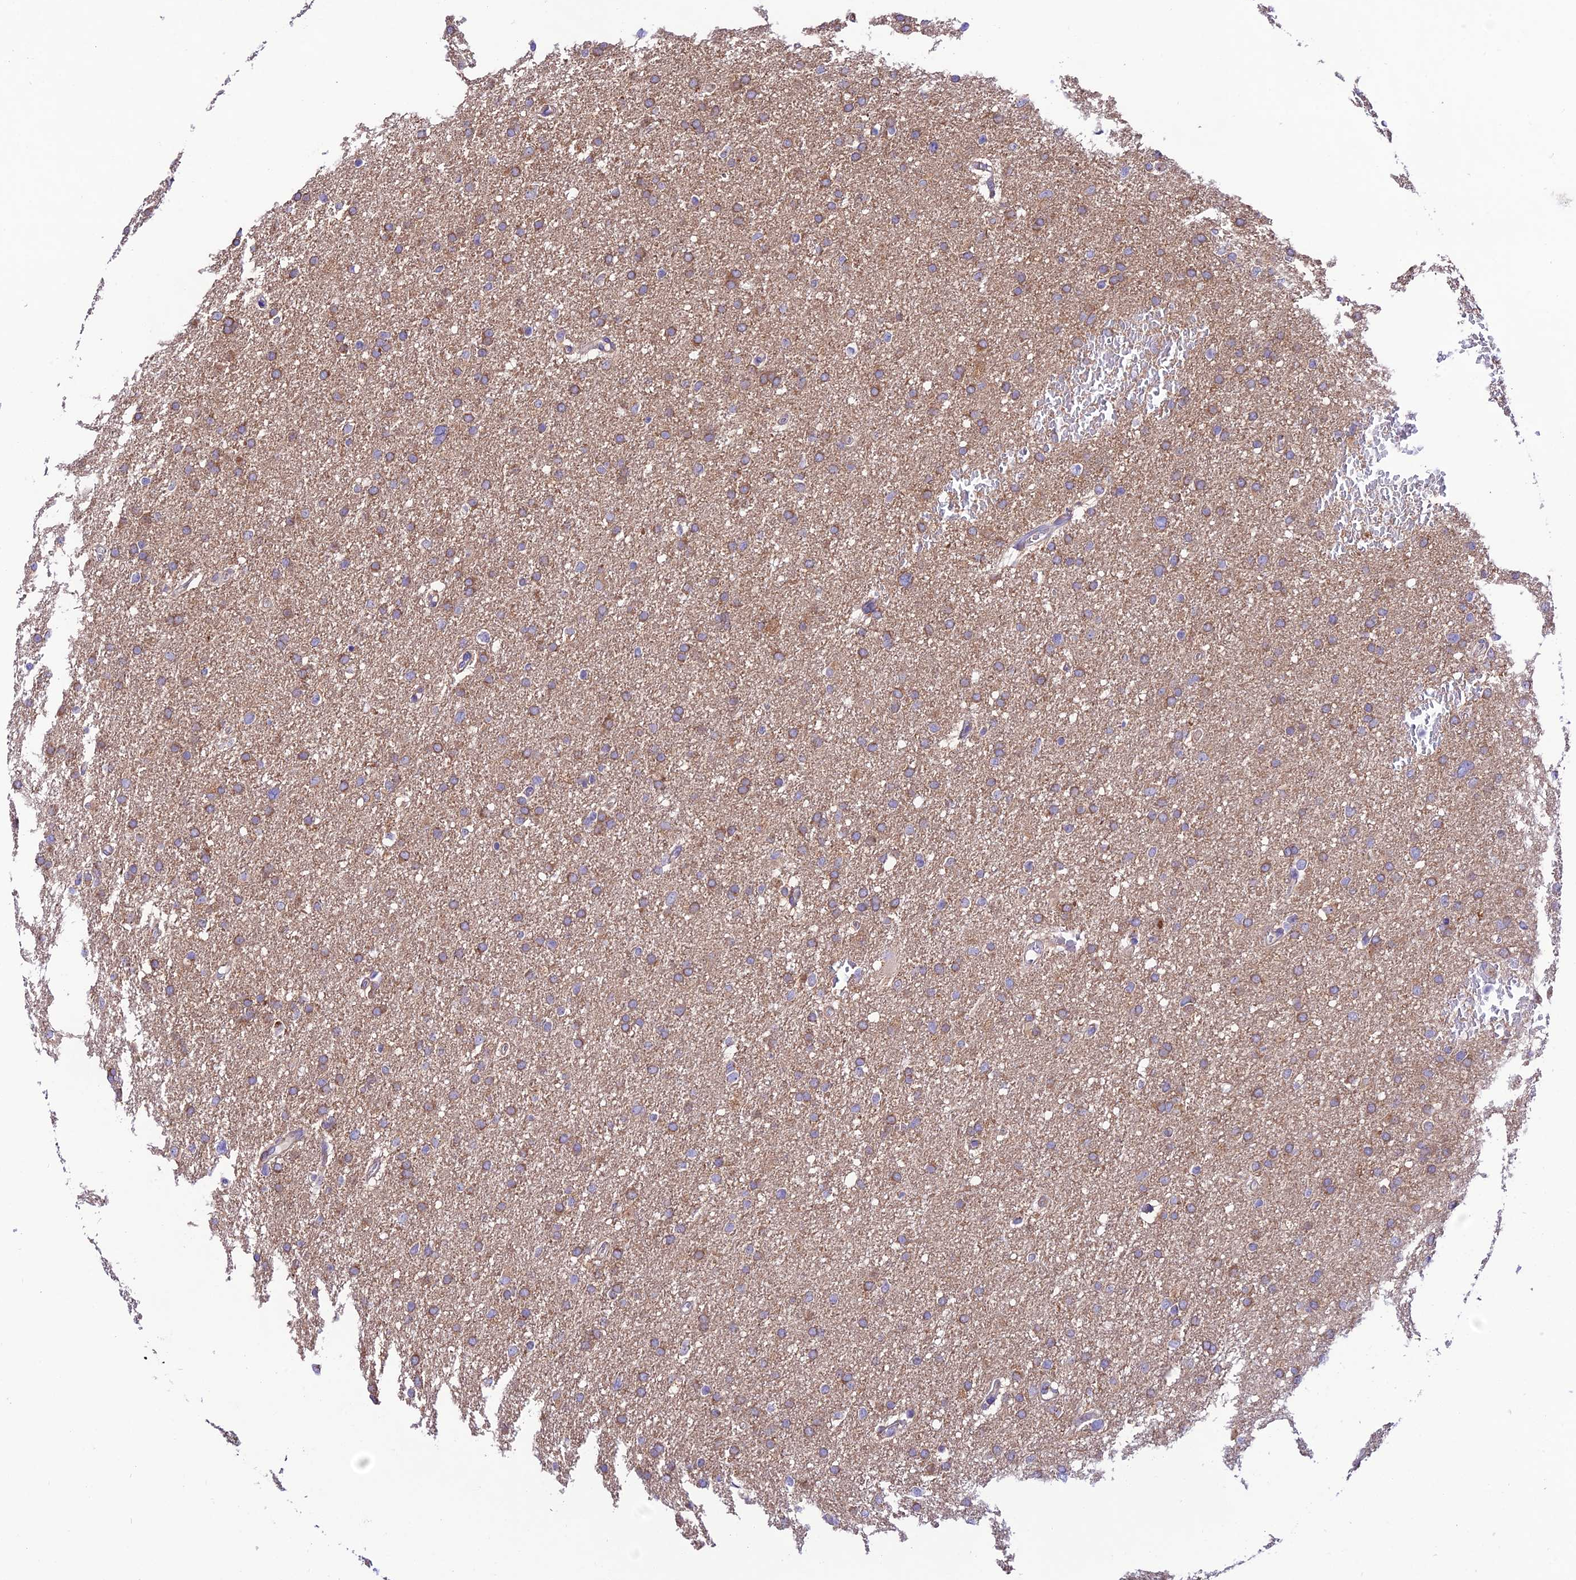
{"staining": {"intensity": "moderate", "quantity": "25%-75%", "location": "cytoplasmic/membranous"}, "tissue": "glioma", "cell_type": "Tumor cells", "image_type": "cancer", "snomed": [{"axis": "morphology", "description": "Glioma, malignant, High grade"}, {"axis": "topography", "description": "Cerebral cortex"}], "caption": "DAB immunohistochemical staining of human high-grade glioma (malignant) exhibits moderate cytoplasmic/membranous protein staining in about 25%-75% of tumor cells.", "gene": "LACTB2", "patient": {"sex": "female", "age": 36}}